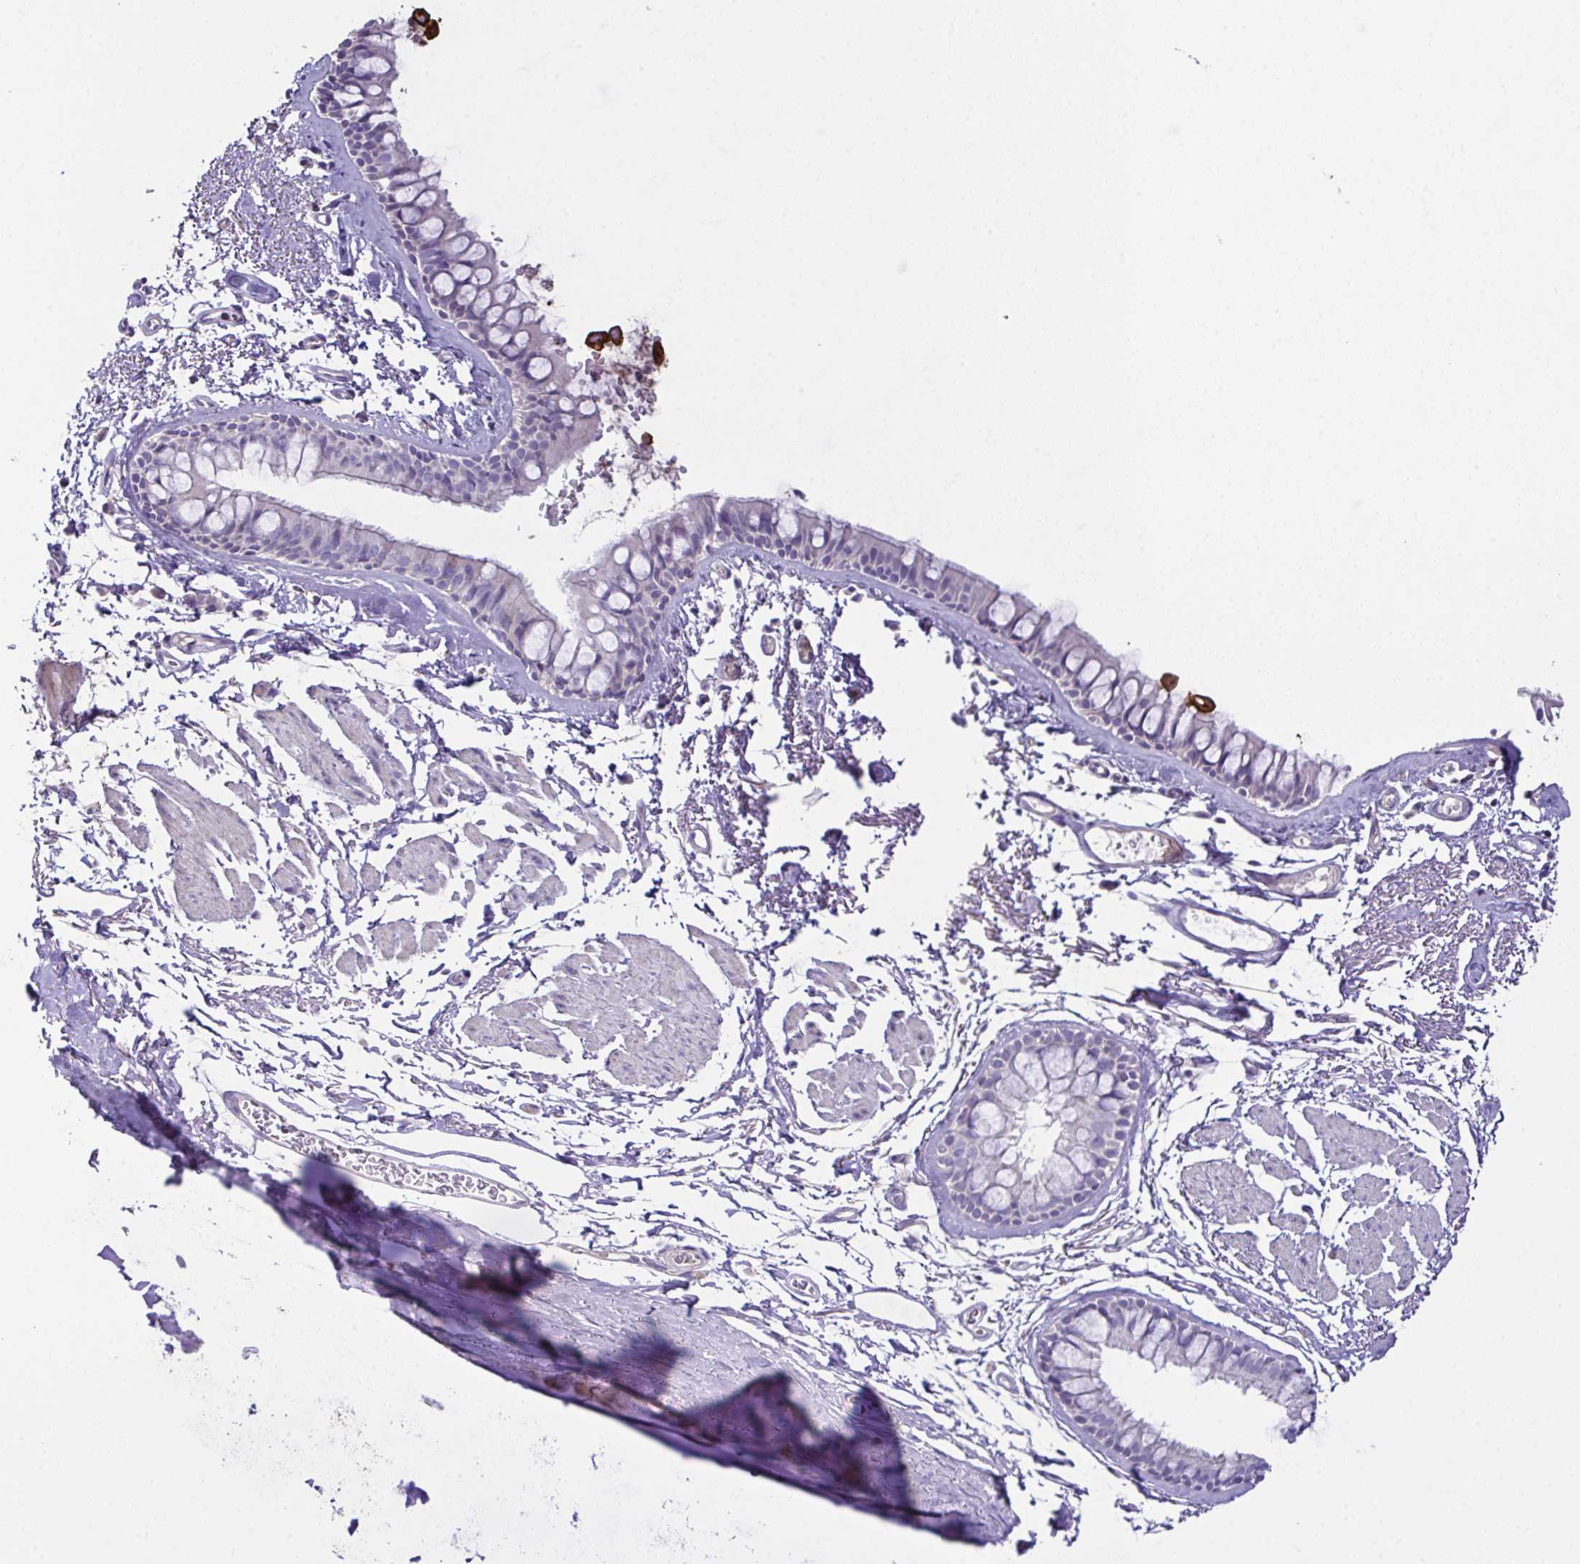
{"staining": {"intensity": "negative", "quantity": "none", "location": "none"}, "tissue": "bronchus", "cell_type": "Respiratory epithelial cells", "image_type": "normal", "snomed": [{"axis": "morphology", "description": "Normal tissue, NOS"}, {"axis": "topography", "description": "Cartilage tissue"}, {"axis": "topography", "description": "Bronchus"}], "caption": "The micrograph displays no significant positivity in respiratory epithelial cells of bronchus.", "gene": "MARCO", "patient": {"sex": "female", "age": 79}}